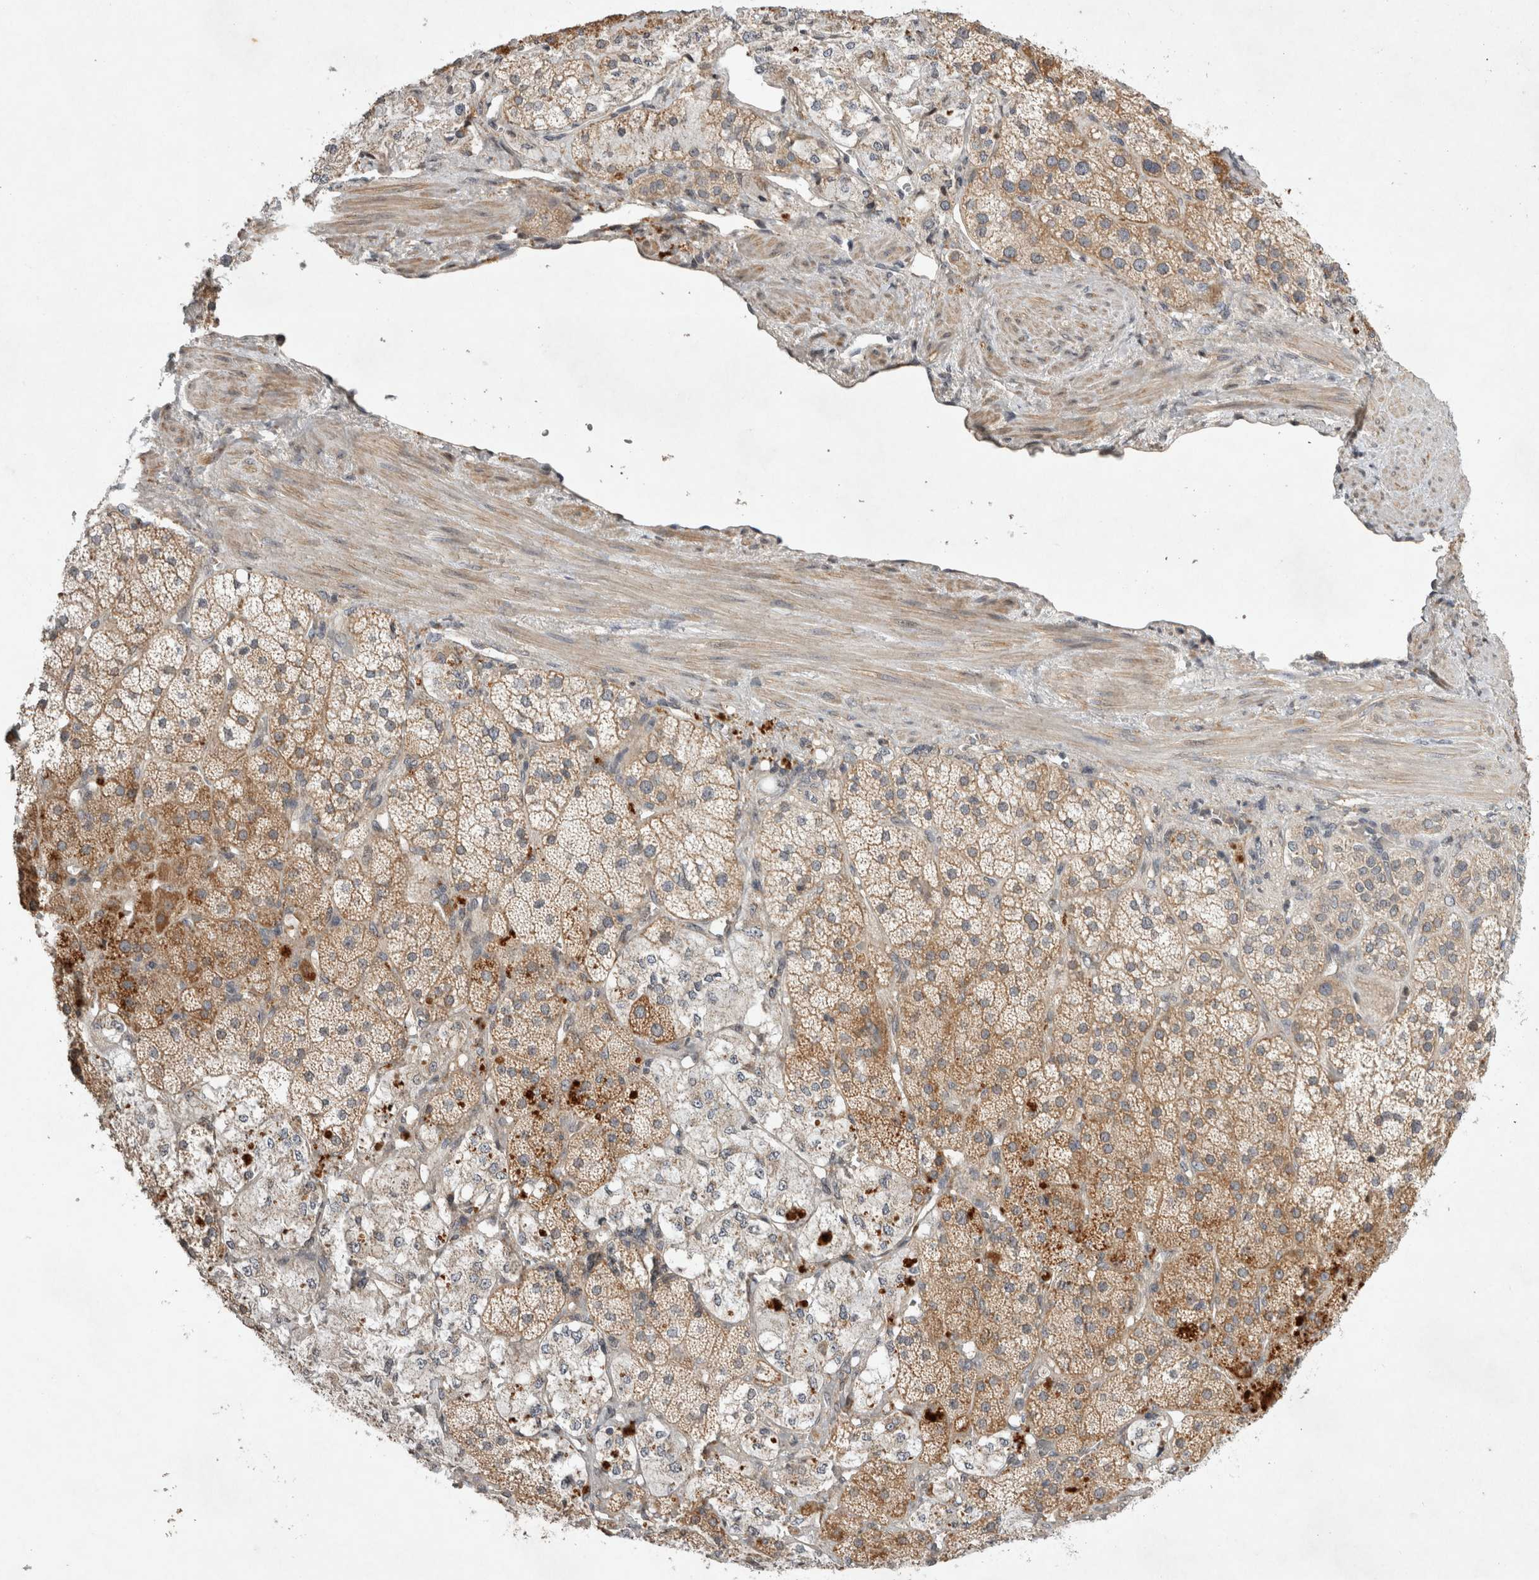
{"staining": {"intensity": "moderate", "quantity": ">75%", "location": "cytoplasmic/membranous"}, "tissue": "adrenal gland", "cell_type": "Glandular cells", "image_type": "normal", "snomed": [{"axis": "morphology", "description": "Normal tissue, NOS"}, {"axis": "topography", "description": "Adrenal gland"}], "caption": "A brown stain highlights moderate cytoplasmic/membranous expression of a protein in glandular cells of normal human adrenal gland. The protein of interest is stained brown, and the nuclei are stained in blue (DAB (3,3'-diaminobenzidine) IHC with brightfield microscopy, high magnification).", "gene": "EIF2AK1", "patient": {"sex": "male", "age": 57}}